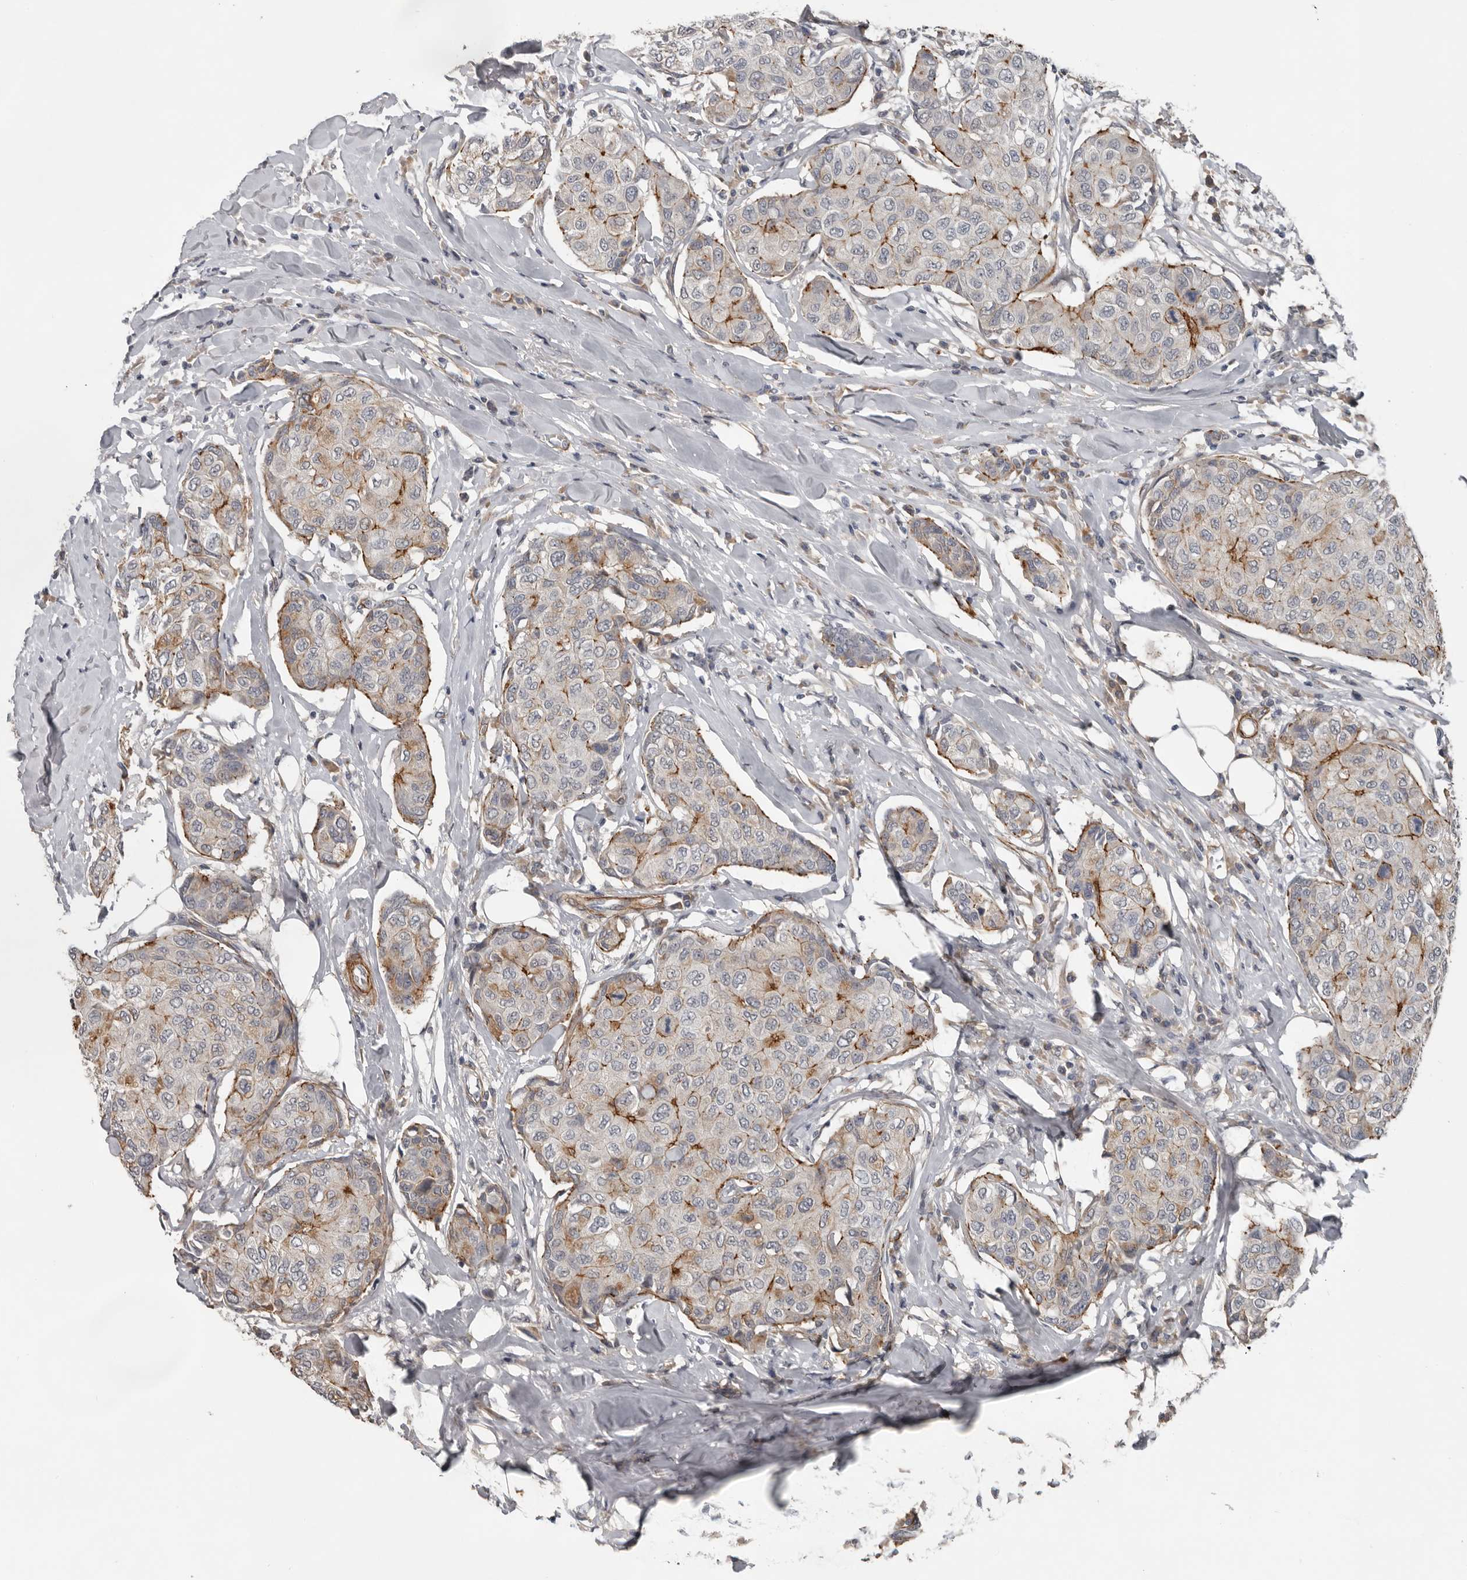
{"staining": {"intensity": "moderate", "quantity": "<25%", "location": "cytoplasmic/membranous"}, "tissue": "breast cancer", "cell_type": "Tumor cells", "image_type": "cancer", "snomed": [{"axis": "morphology", "description": "Duct carcinoma"}, {"axis": "topography", "description": "Breast"}], "caption": "Protein expression analysis of human intraductal carcinoma (breast) reveals moderate cytoplasmic/membranous expression in about <25% of tumor cells.", "gene": "C1orf216", "patient": {"sex": "female", "age": 80}}